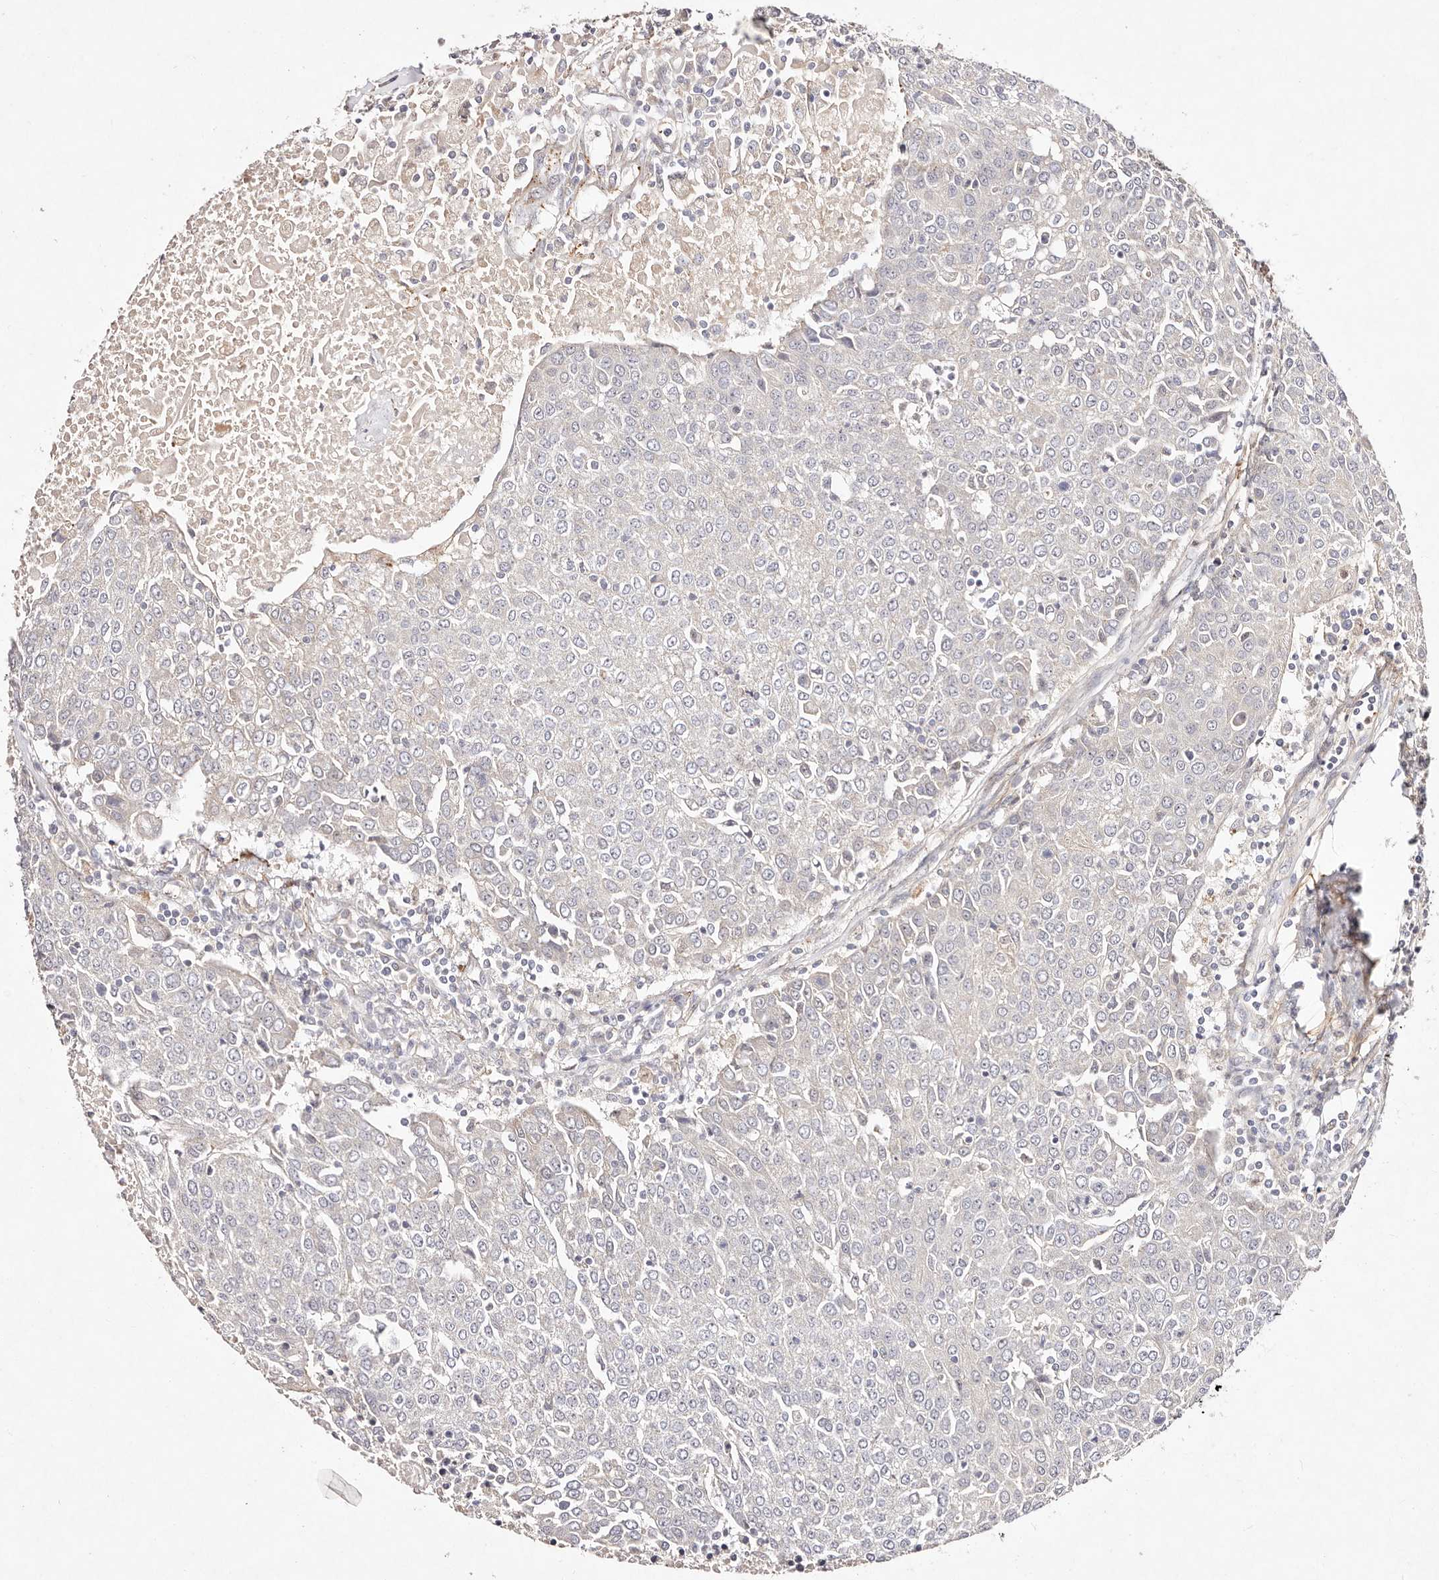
{"staining": {"intensity": "negative", "quantity": "none", "location": "none"}, "tissue": "urothelial cancer", "cell_type": "Tumor cells", "image_type": "cancer", "snomed": [{"axis": "morphology", "description": "Urothelial carcinoma, High grade"}, {"axis": "topography", "description": "Urinary bladder"}], "caption": "Protein analysis of urothelial carcinoma (high-grade) reveals no significant staining in tumor cells.", "gene": "MTMR11", "patient": {"sex": "female", "age": 85}}